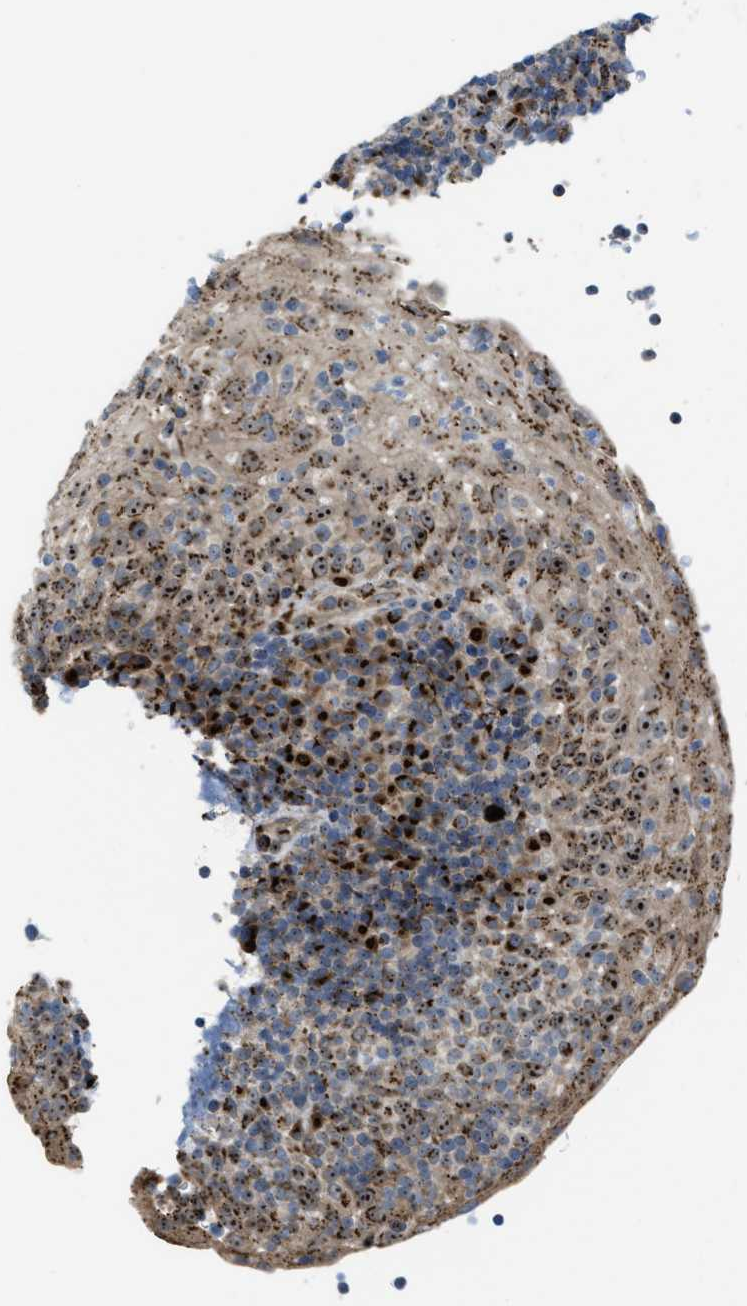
{"staining": {"intensity": "strong", "quantity": "<25%", "location": "cytoplasmic/membranous"}, "tissue": "tonsil", "cell_type": "Germinal center cells", "image_type": "normal", "snomed": [{"axis": "morphology", "description": "Normal tissue, NOS"}, {"axis": "topography", "description": "Tonsil"}], "caption": "Protein positivity by IHC displays strong cytoplasmic/membranous expression in about <25% of germinal center cells in benign tonsil. Nuclei are stained in blue.", "gene": "SLC38A10", "patient": {"sex": "male", "age": 37}}